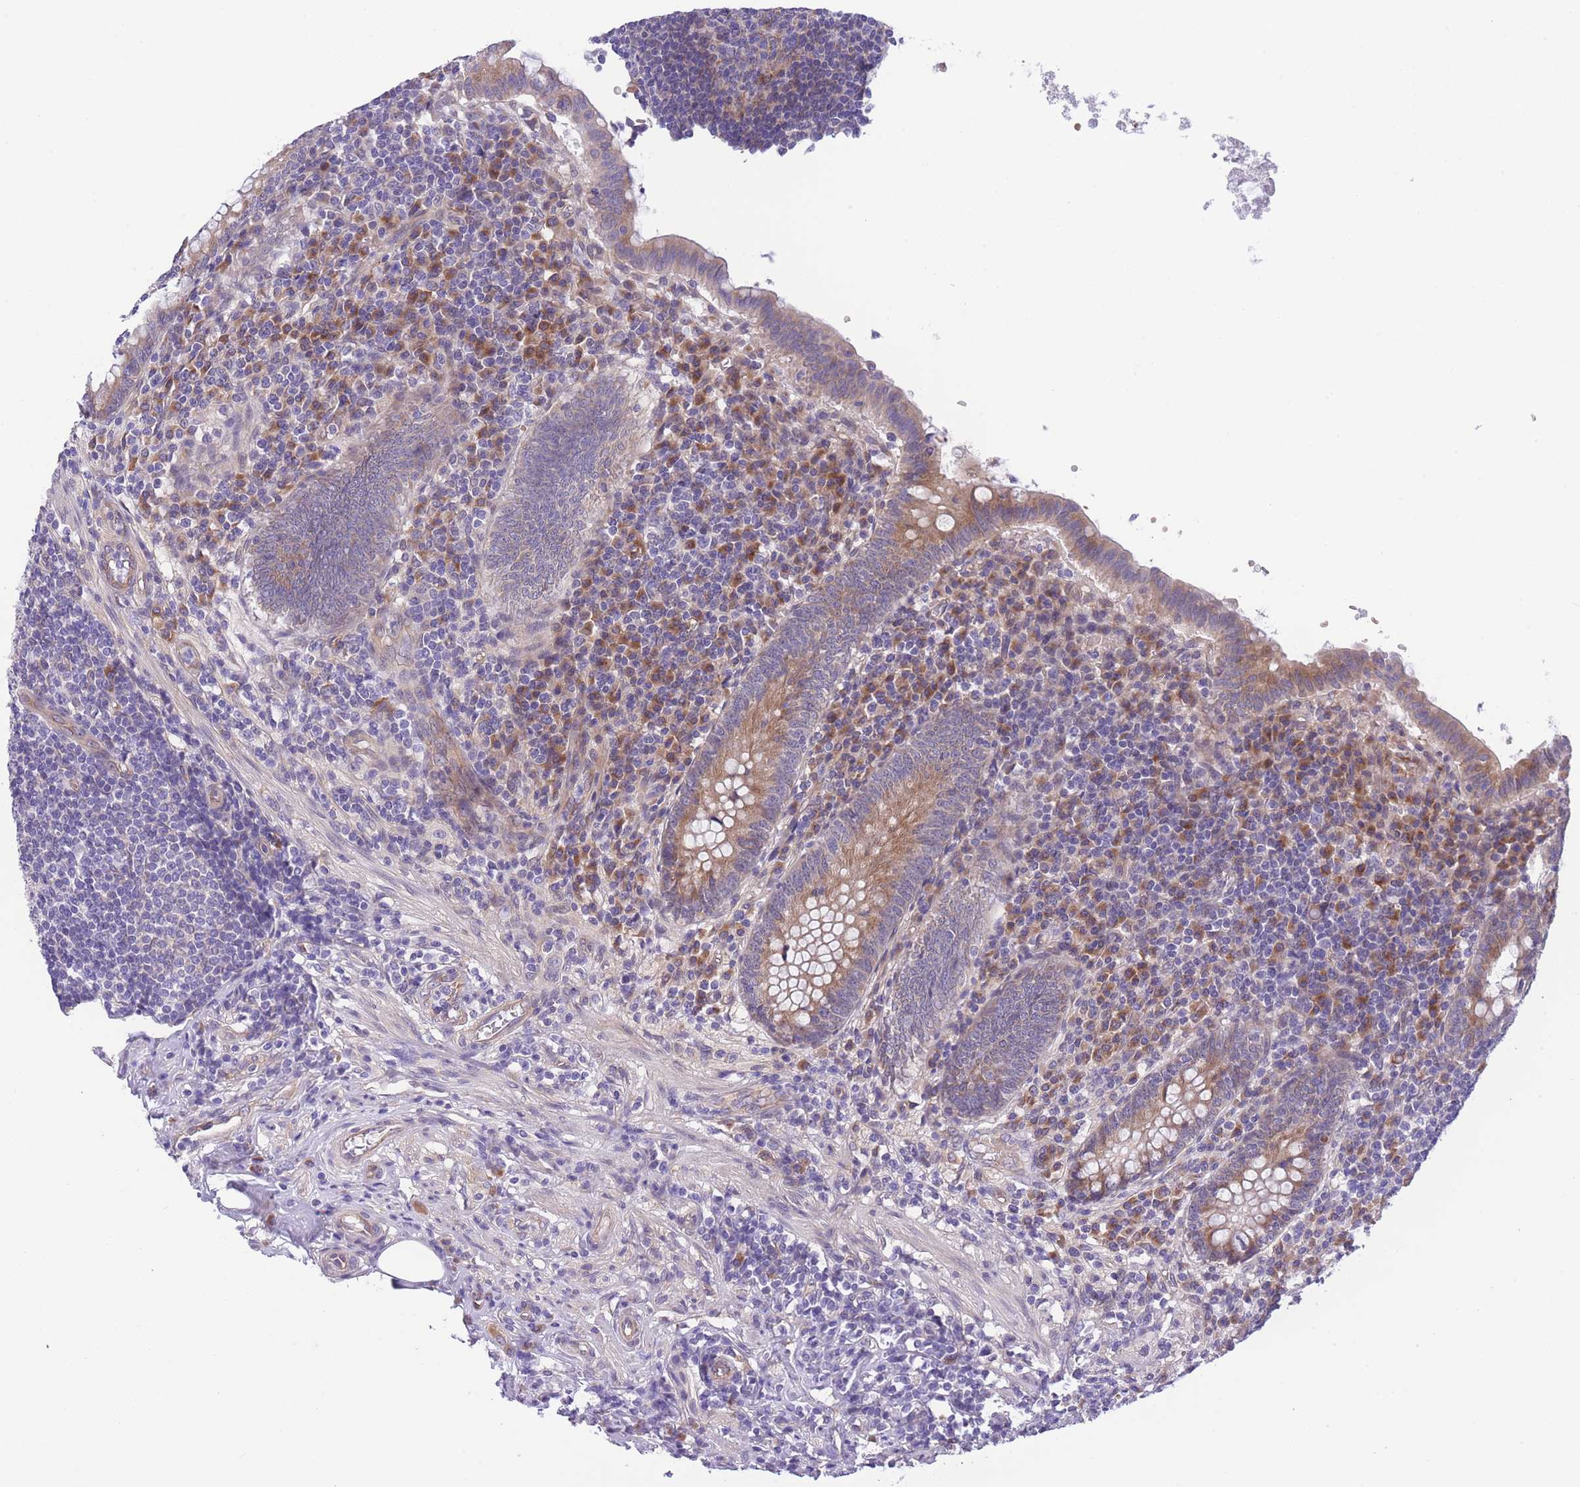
{"staining": {"intensity": "moderate", "quantity": "25%-75%", "location": "cytoplasmic/membranous"}, "tissue": "appendix", "cell_type": "Glandular cells", "image_type": "normal", "snomed": [{"axis": "morphology", "description": "Normal tissue, NOS"}, {"axis": "topography", "description": "Appendix"}], "caption": "Immunohistochemistry of unremarkable human appendix demonstrates medium levels of moderate cytoplasmic/membranous staining in approximately 25%-75% of glandular cells. The staining was performed using DAB (3,3'-diaminobenzidine), with brown indicating positive protein expression. Nuclei are stained blue with hematoxylin.", "gene": "WWOX", "patient": {"sex": "male", "age": 83}}